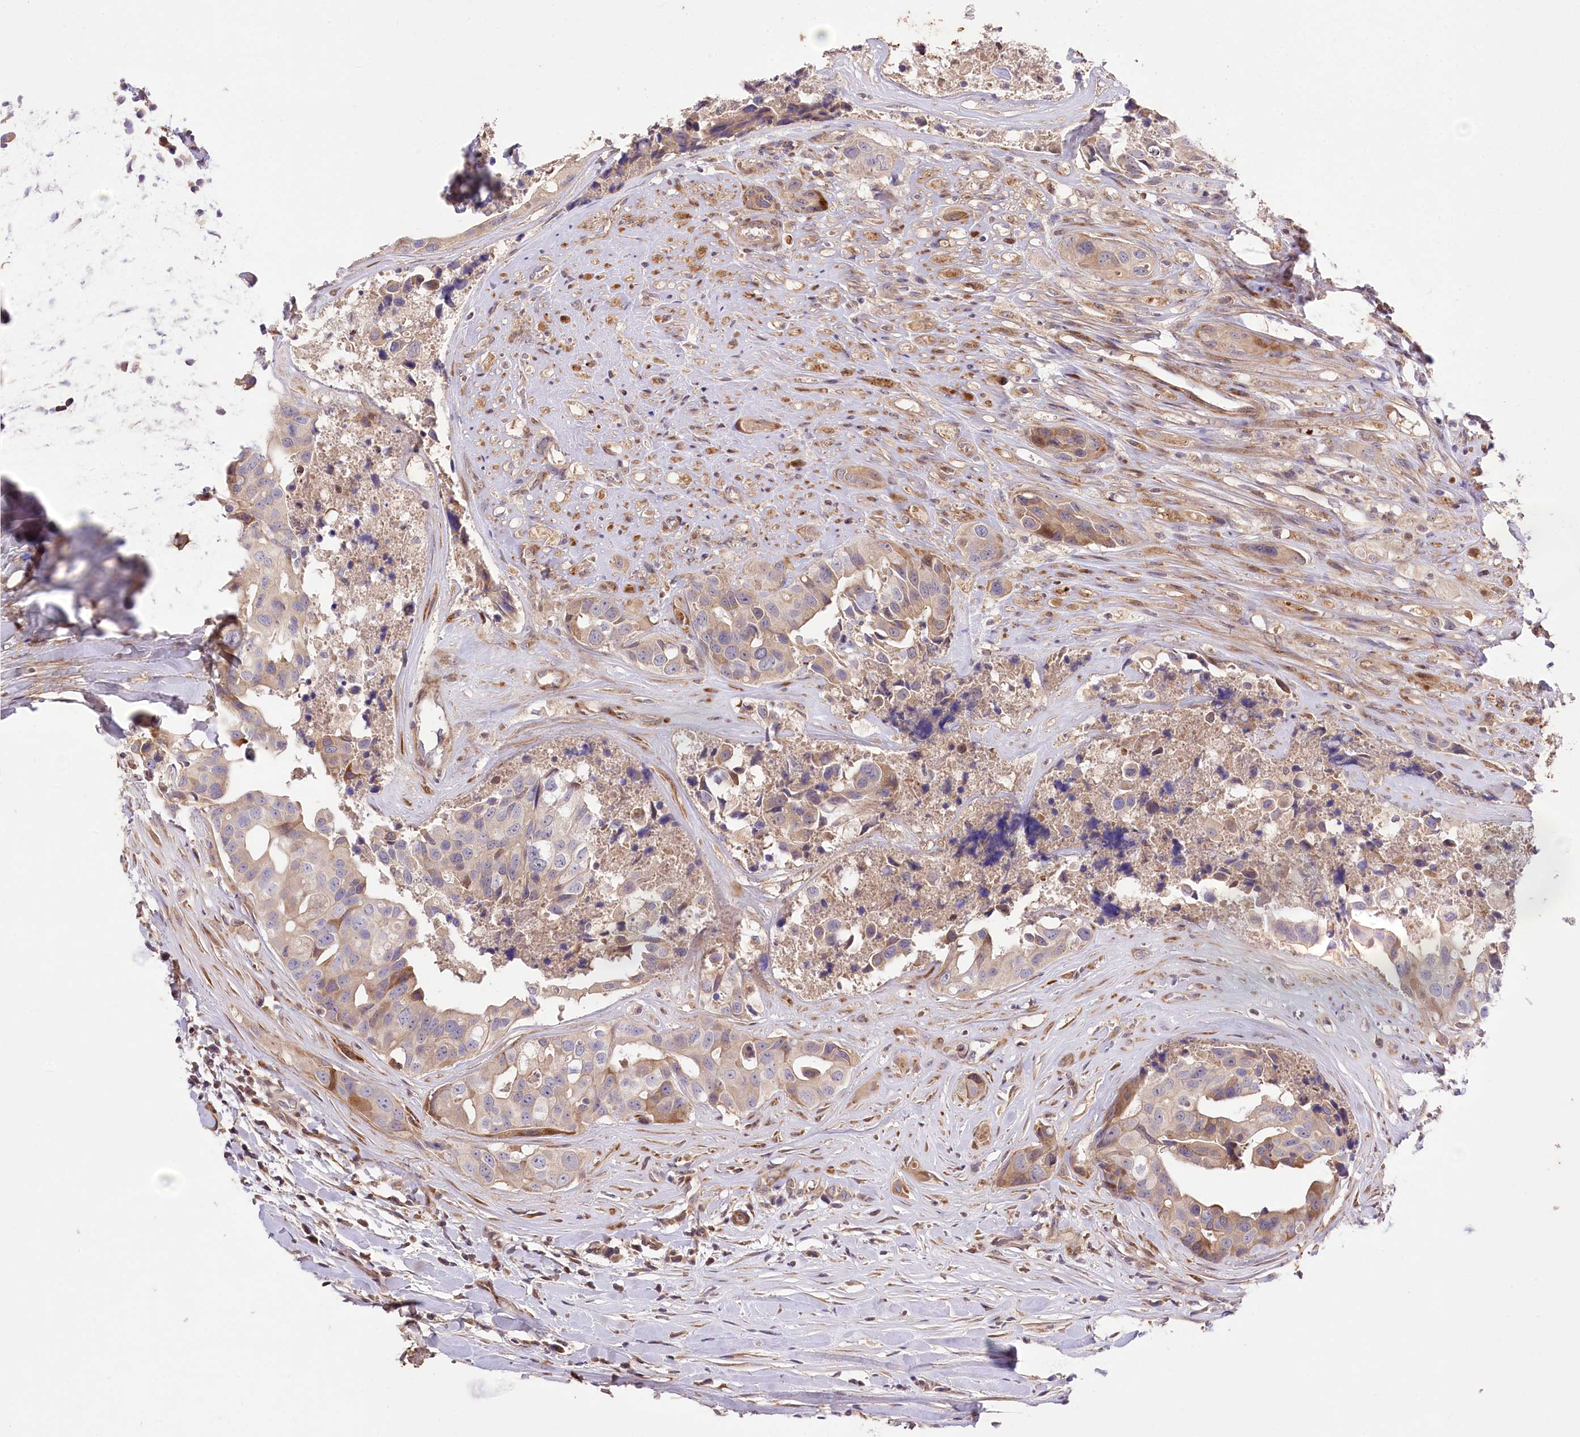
{"staining": {"intensity": "weak", "quantity": ">75%", "location": "cytoplasmic/membranous"}, "tissue": "head and neck cancer", "cell_type": "Tumor cells", "image_type": "cancer", "snomed": [{"axis": "morphology", "description": "Adenocarcinoma, NOS"}, {"axis": "morphology", "description": "Adenocarcinoma, metastatic, NOS"}, {"axis": "topography", "description": "Head-Neck"}], "caption": "Head and neck cancer stained for a protein reveals weak cytoplasmic/membranous positivity in tumor cells.", "gene": "TRUB1", "patient": {"sex": "male", "age": 75}}